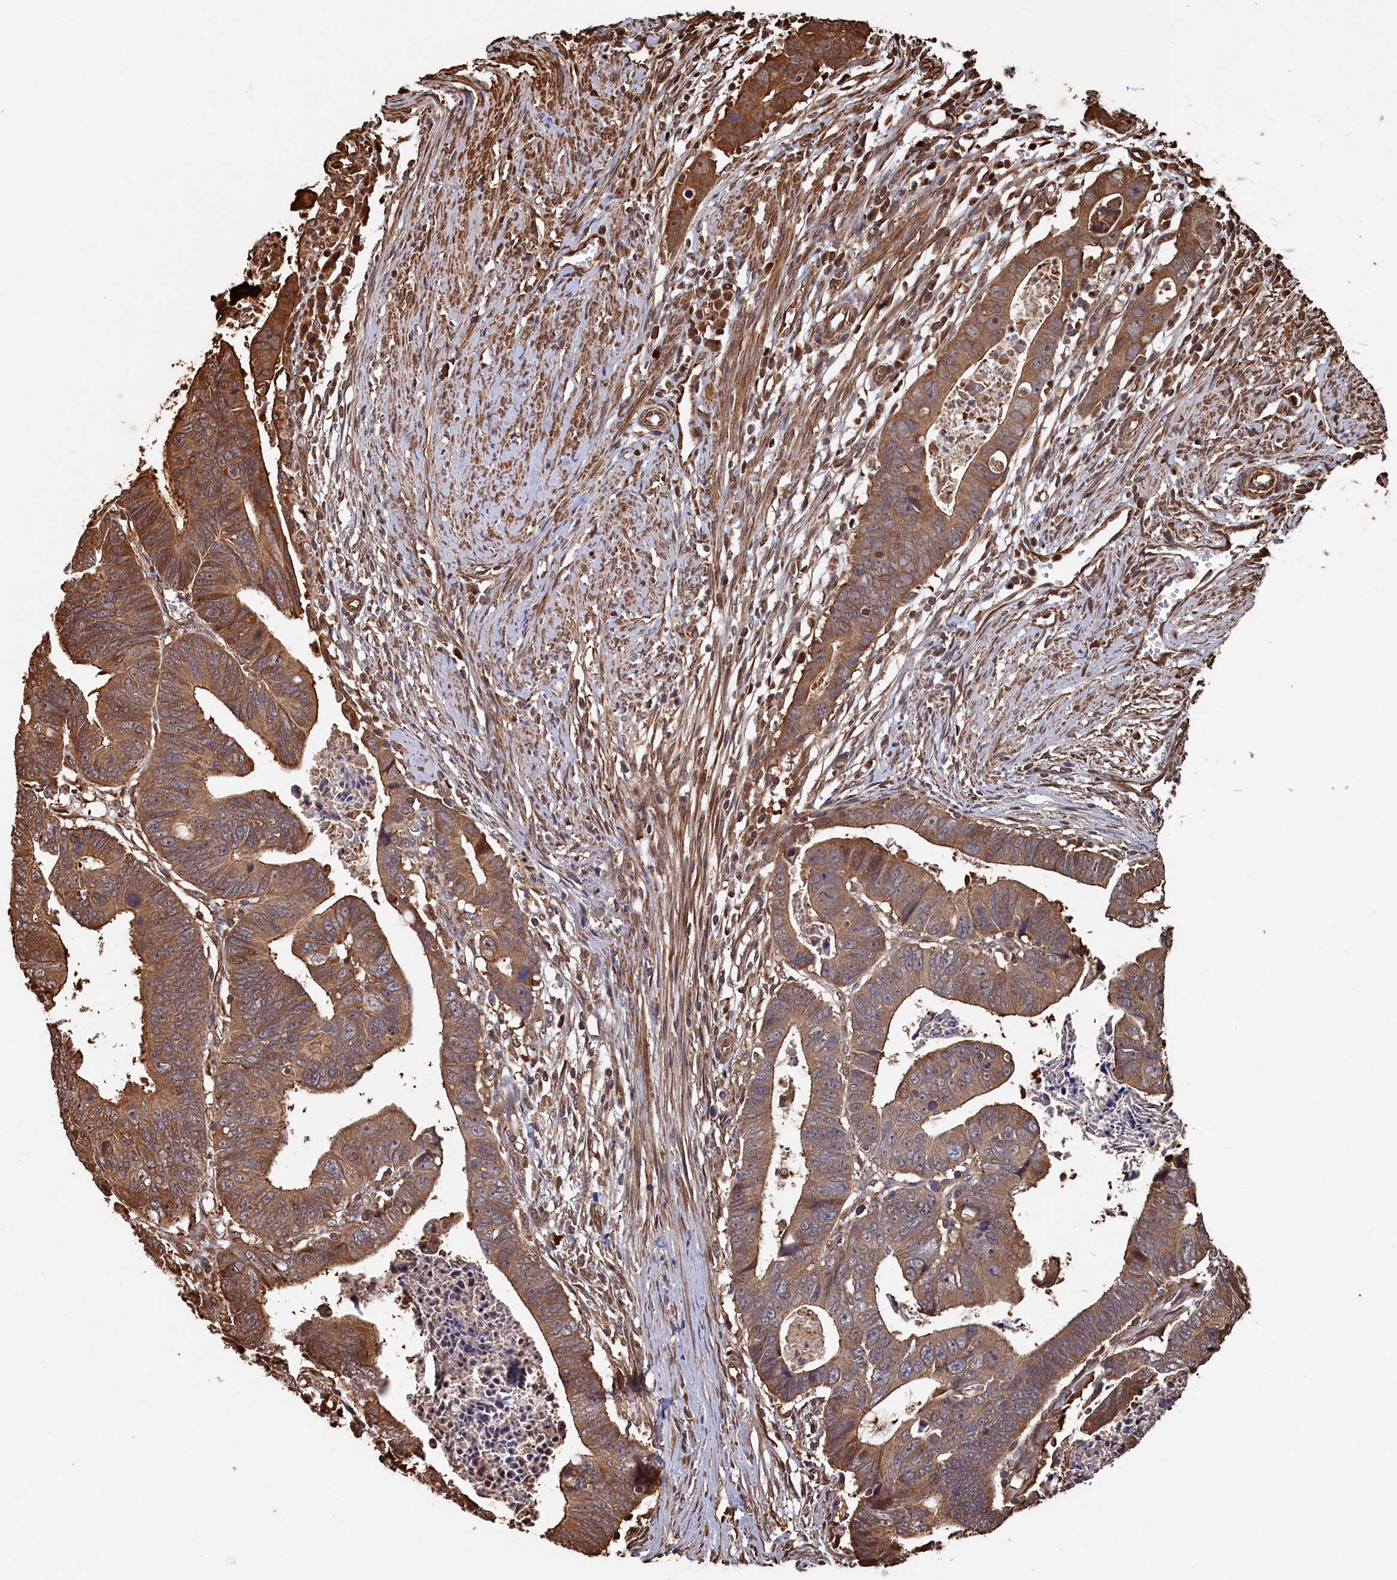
{"staining": {"intensity": "moderate", "quantity": ">75%", "location": "cytoplasmic/membranous"}, "tissue": "colorectal cancer", "cell_type": "Tumor cells", "image_type": "cancer", "snomed": [{"axis": "morphology", "description": "Adenocarcinoma, NOS"}, {"axis": "topography", "description": "Rectum"}], "caption": "Immunohistochemistry (IHC) histopathology image of colorectal cancer stained for a protein (brown), which shows medium levels of moderate cytoplasmic/membranous expression in about >75% of tumor cells.", "gene": "PIGN", "patient": {"sex": "female", "age": 65}}